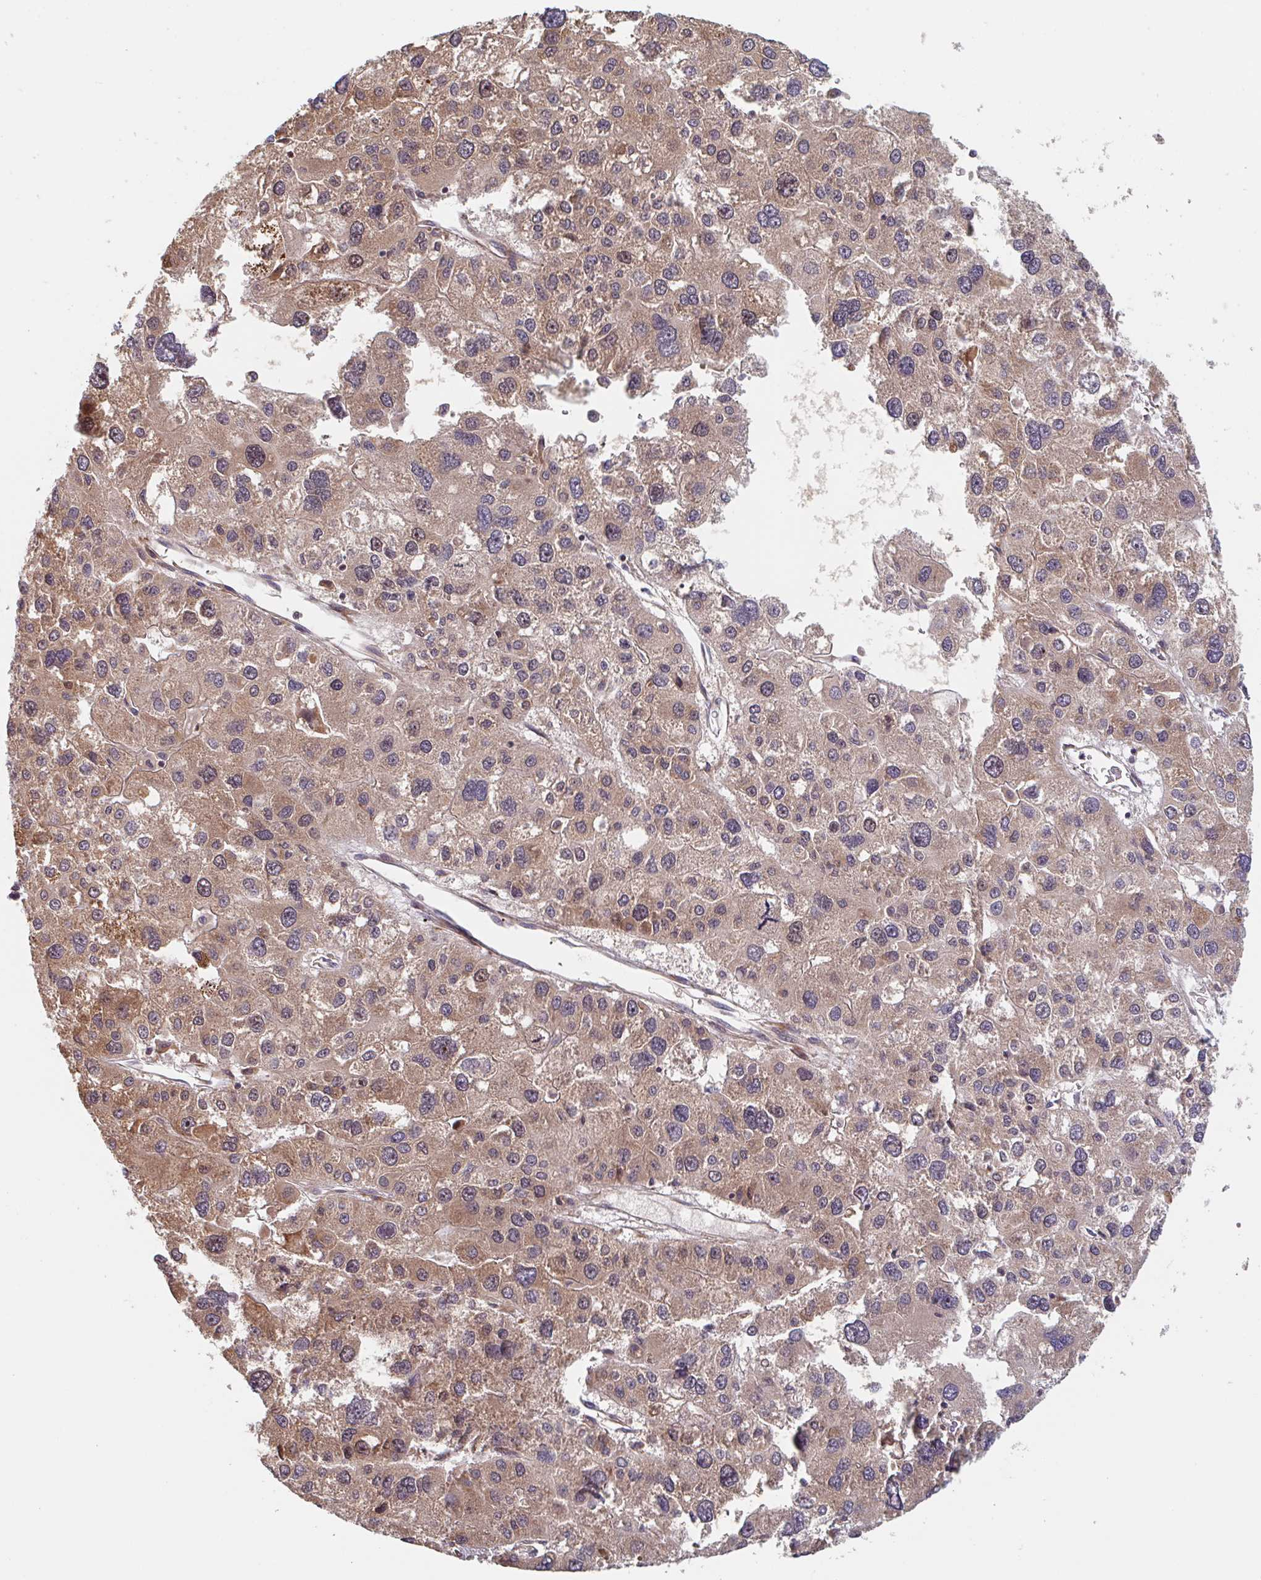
{"staining": {"intensity": "moderate", "quantity": ">75%", "location": "cytoplasmic/membranous"}, "tissue": "liver cancer", "cell_type": "Tumor cells", "image_type": "cancer", "snomed": [{"axis": "morphology", "description": "Carcinoma, Hepatocellular, NOS"}, {"axis": "topography", "description": "Liver"}], "caption": "The micrograph reveals immunohistochemical staining of liver cancer (hepatocellular carcinoma). There is moderate cytoplasmic/membranous staining is seen in about >75% of tumor cells.", "gene": "NUB1", "patient": {"sex": "male", "age": 73}}